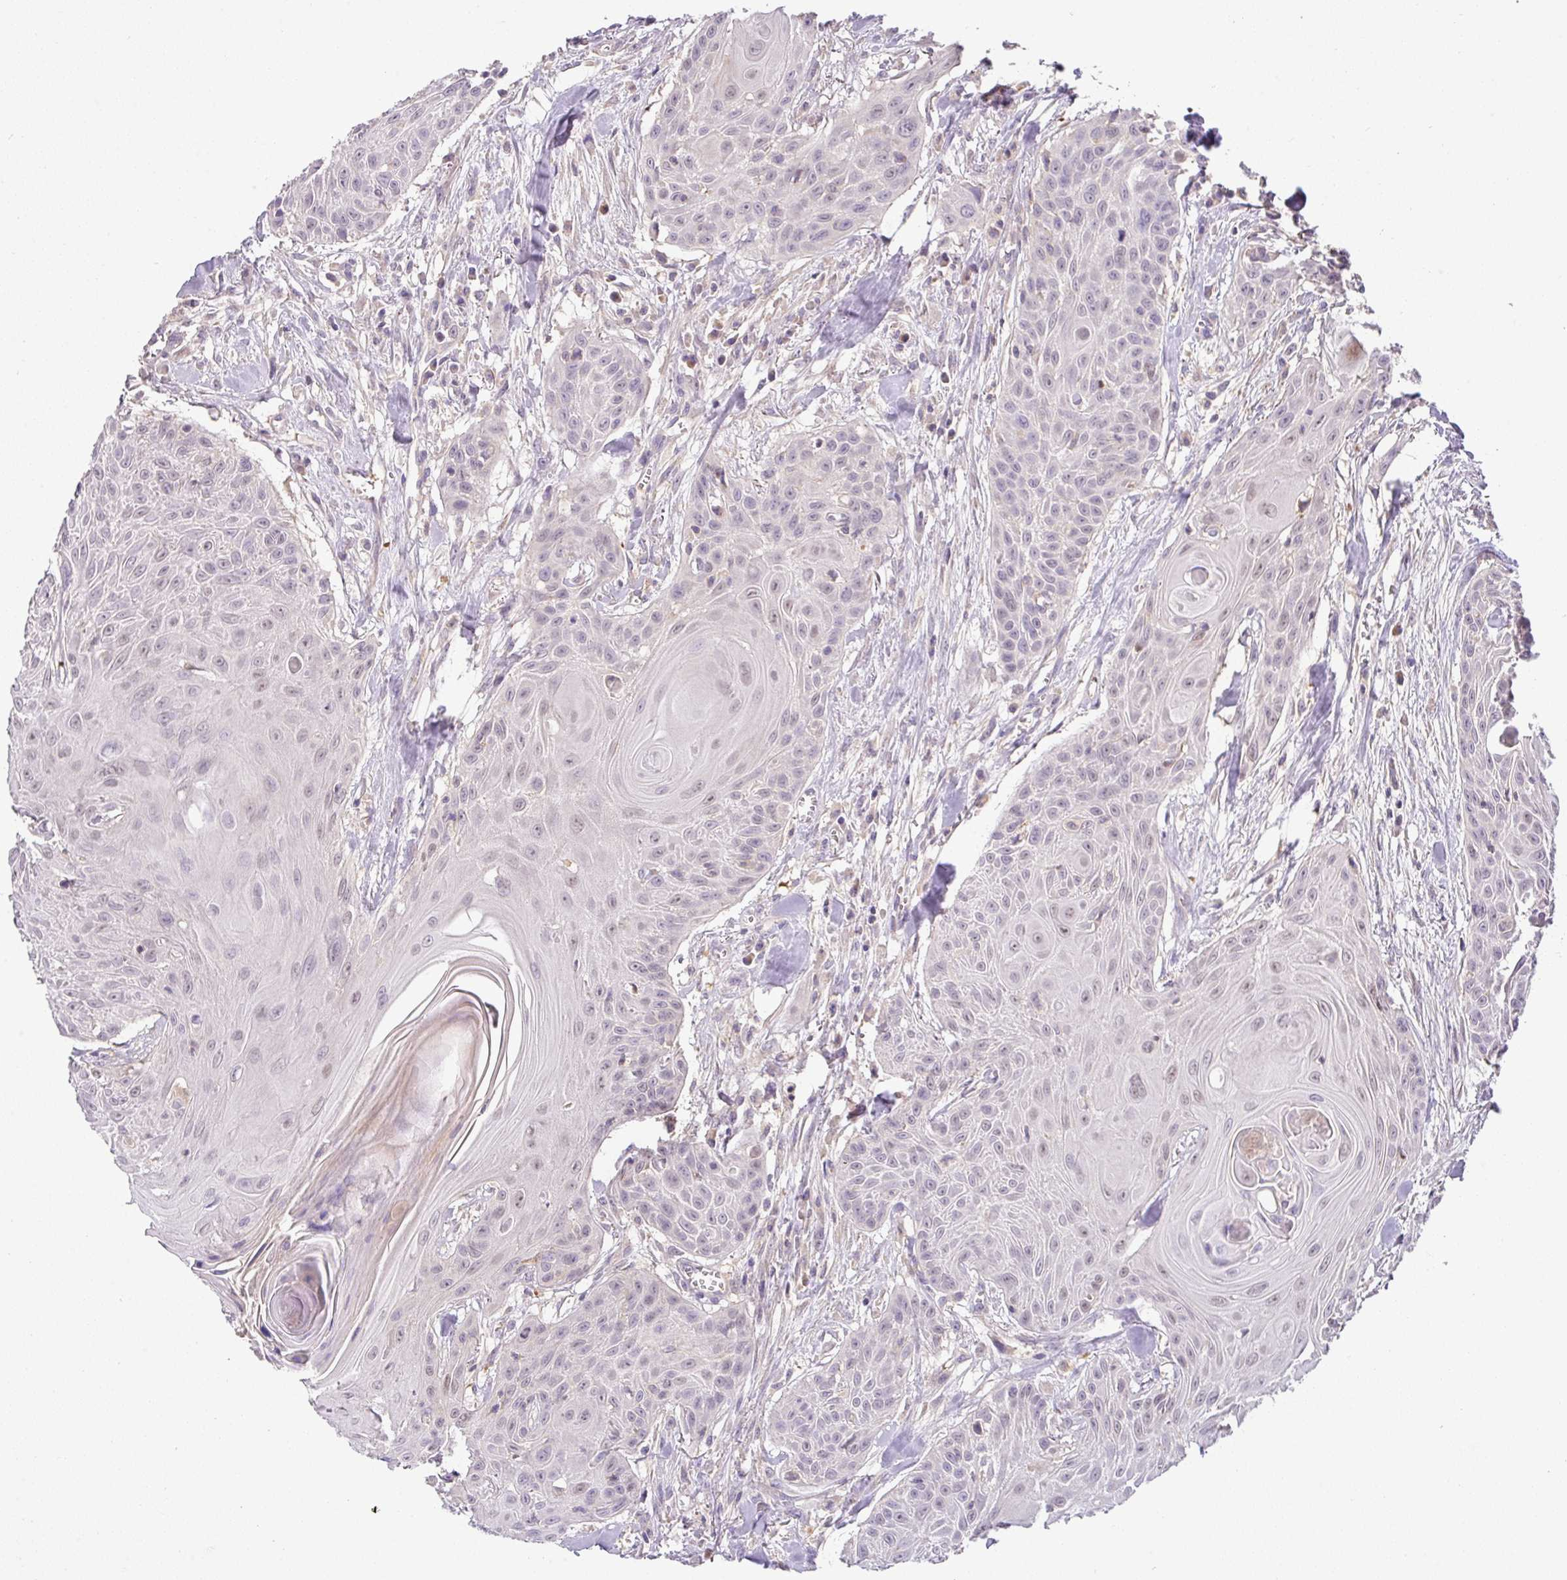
{"staining": {"intensity": "negative", "quantity": "none", "location": "none"}, "tissue": "head and neck cancer", "cell_type": "Tumor cells", "image_type": "cancer", "snomed": [{"axis": "morphology", "description": "Squamous cell carcinoma, NOS"}, {"axis": "topography", "description": "Lymph node"}, {"axis": "topography", "description": "Salivary gland"}, {"axis": "topography", "description": "Head-Neck"}], "caption": "Protein analysis of head and neck squamous cell carcinoma exhibits no significant expression in tumor cells.", "gene": "HOXC13", "patient": {"sex": "female", "age": 74}}